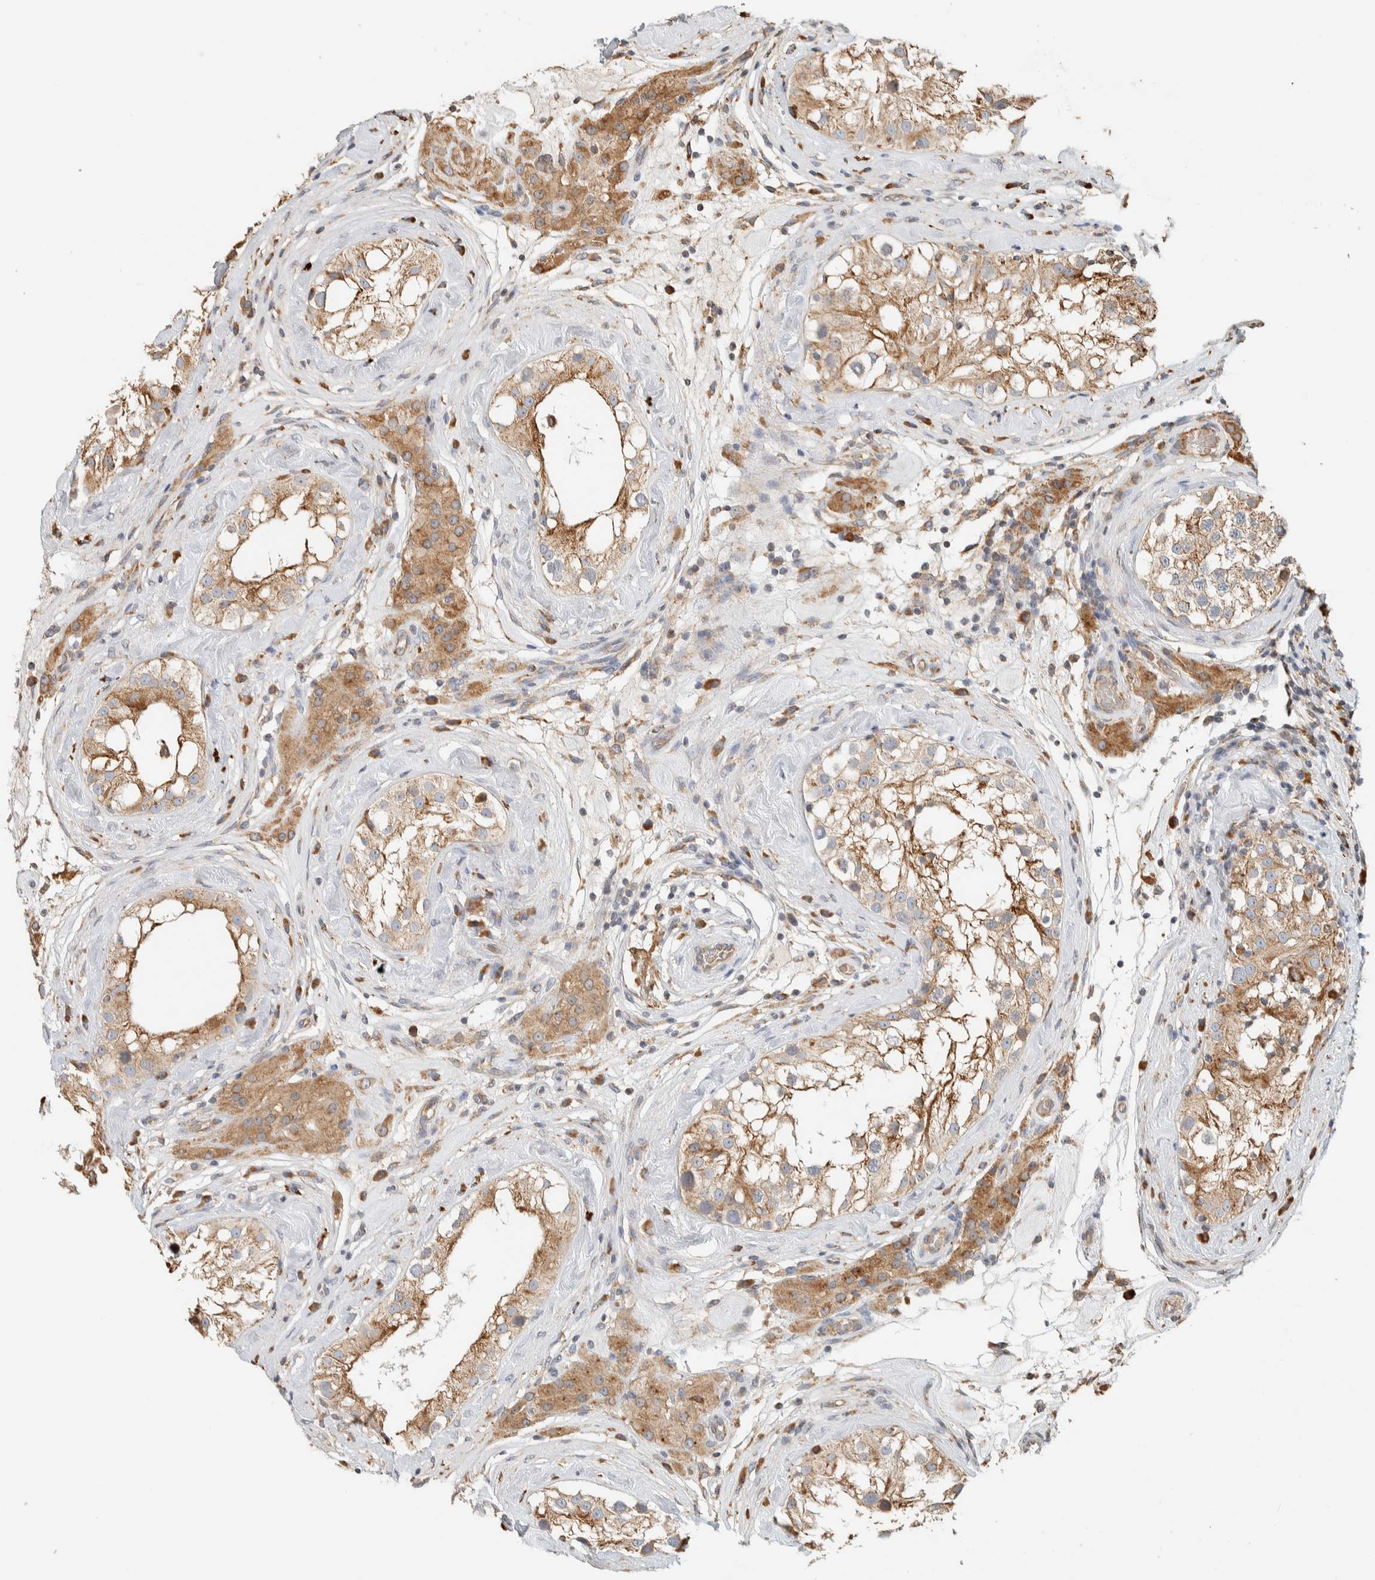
{"staining": {"intensity": "moderate", "quantity": ">75%", "location": "cytoplasmic/membranous"}, "tissue": "testis", "cell_type": "Cells in seminiferous ducts", "image_type": "normal", "snomed": [{"axis": "morphology", "description": "Normal tissue, NOS"}, {"axis": "topography", "description": "Testis"}], "caption": "Immunohistochemical staining of benign human testis reveals medium levels of moderate cytoplasmic/membranous positivity in approximately >75% of cells in seminiferous ducts. (Brightfield microscopy of DAB IHC at high magnification).", "gene": "RAB11FIP1", "patient": {"sex": "male", "age": 46}}